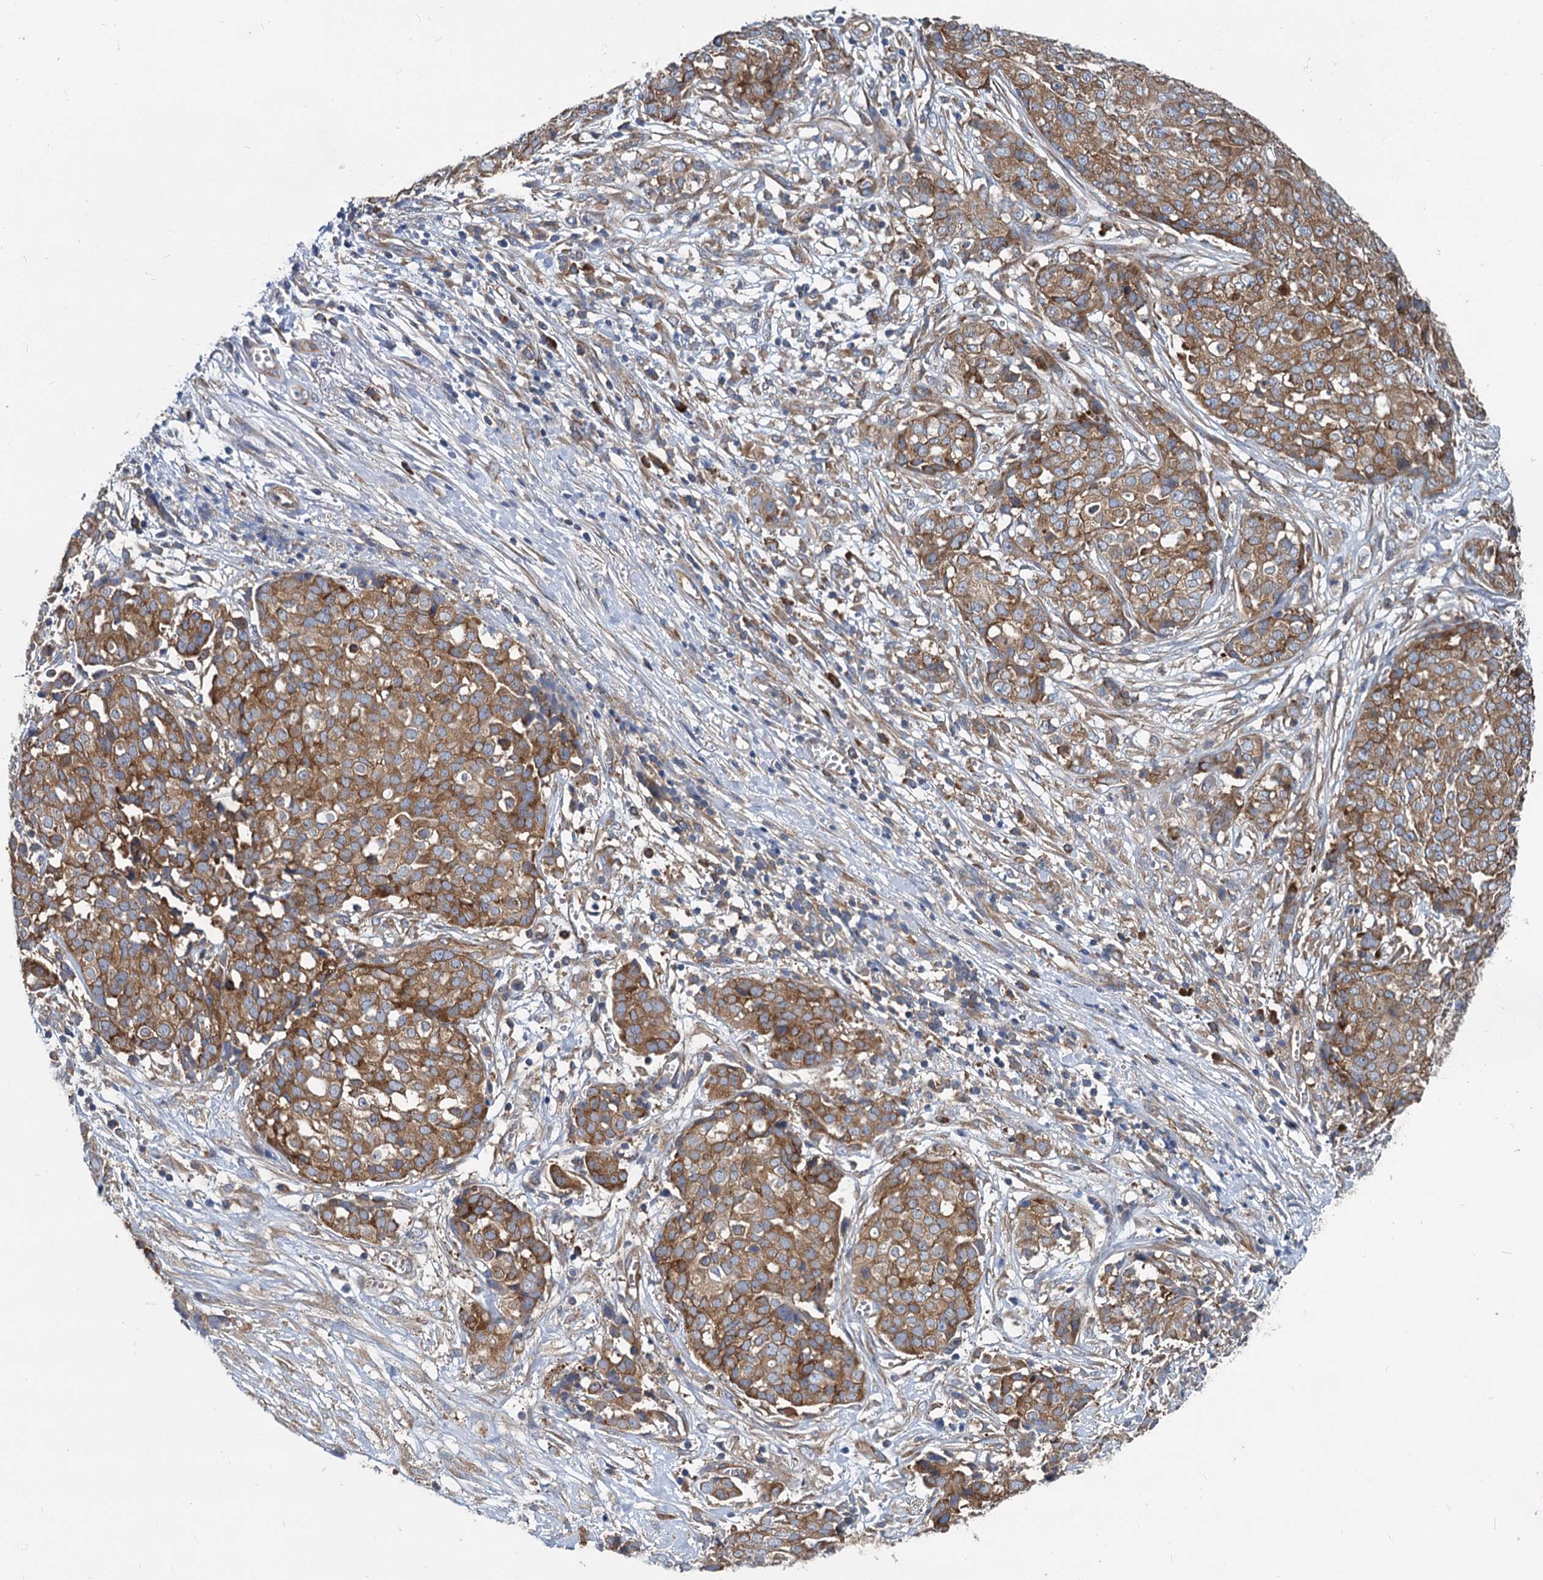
{"staining": {"intensity": "moderate", "quantity": ">75%", "location": "cytoplasmic/membranous"}, "tissue": "ovarian cancer", "cell_type": "Tumor cells", "image_type": "cancer", "snomed": [{"axis": "morphology", "description": "Cystadenocarcinoma, serous, NOS"}, {"axis": "topography", "description": "Soft tissue"}, {"axis": "topography", "description": "Ovary"}], "caption": "Ovarian cancer (serous cystadenocarcinoma) stained for a protein exhibits moderate cytoplasmic/membranous positivity in tumor cells.", "gene": "EIF2B2", "patient": {"sex": "female", "age": 57}}